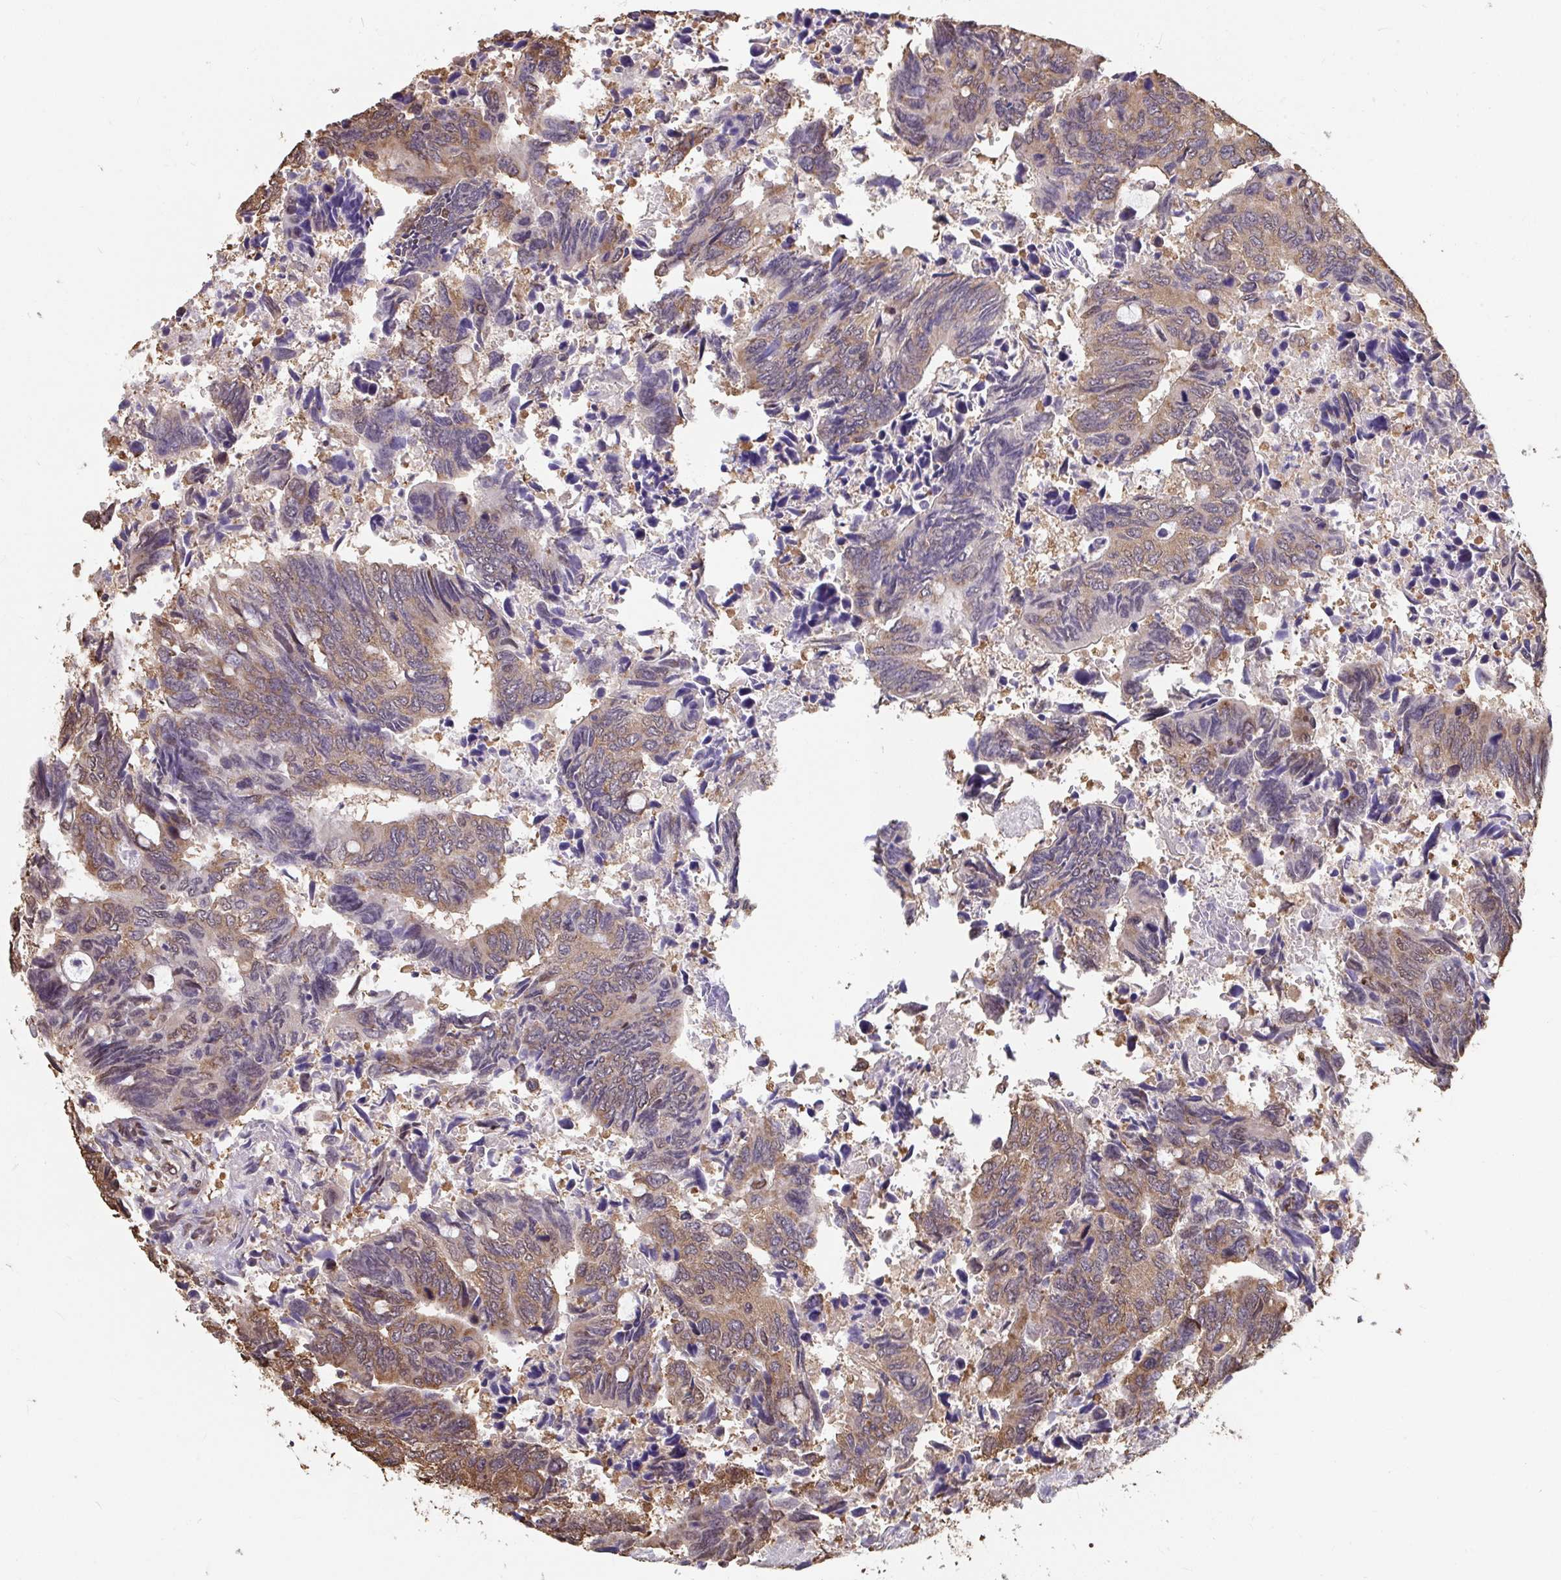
{"staining": {"intensity": "moderate", "quantity": ">75%", "location": "cytoplasmic/membranous"}, "tissue": "colorectal cancer", "cell_type": "Tumor cells", "image_type": "cancer", "snomed": [{"axis": "morphology", "description": "Adenocarcinoma, NOS"}, {"axis": "topography", "description": "Colon"}], "caption": "The micrograph displays a brown stain indicating the presence of a protein in the cytoplasmic/membranous of tumor cells in colorectal cancer (adenocarcinoma). (DAB (3,3'-diaminobenzidine) IHC with brightfield microscopy, high magnification).", "gene": "SYNCRIP", "patient": {"sex": "male", "age": 87}}